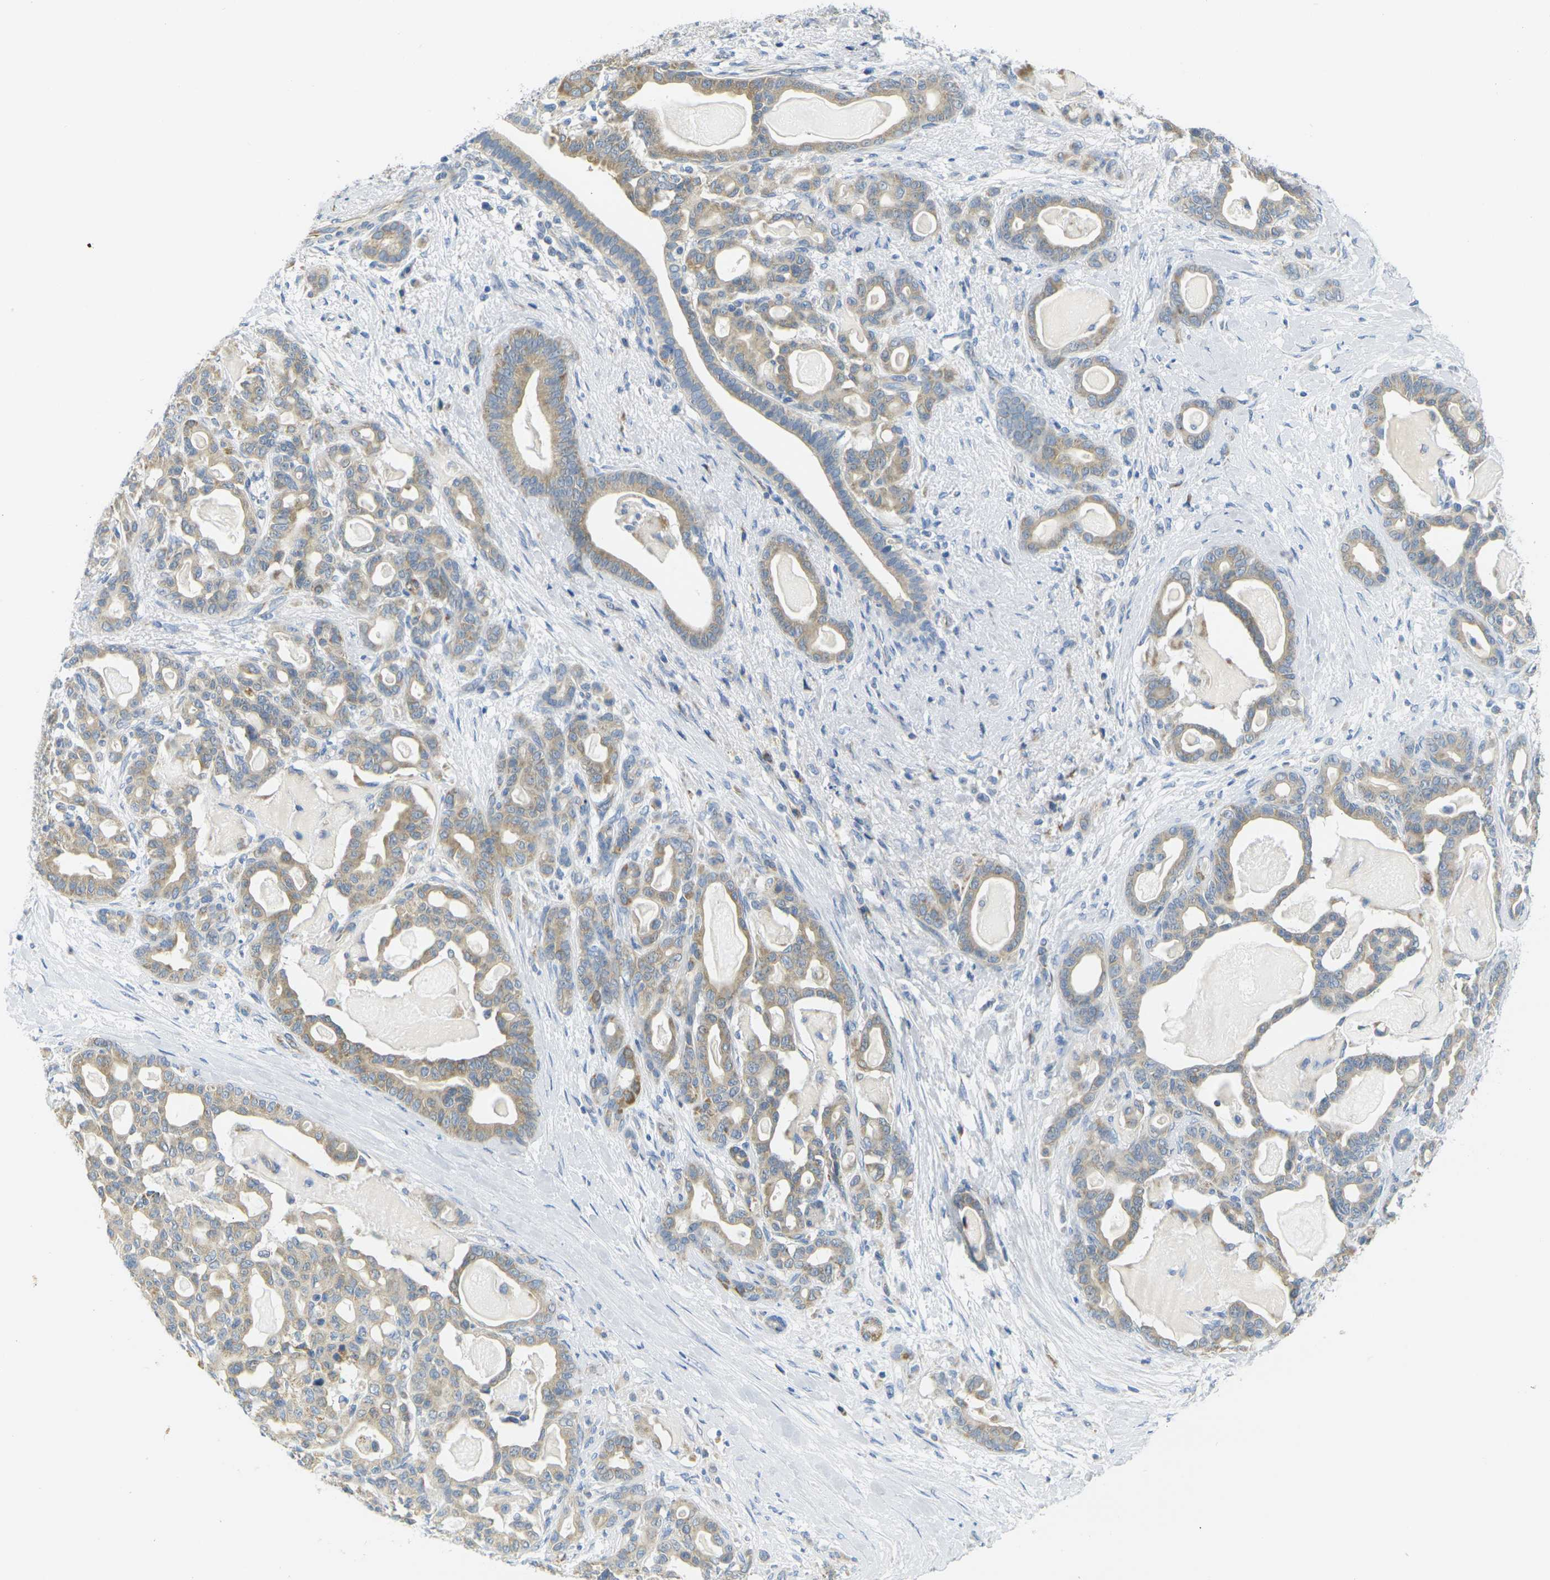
{"staining": {"intensity": "weak", "quantity": ">75%", "location": "cytoplasmic/membranous"}, "tissue": "pancreatic cancer", "cell_type": "Tumor cells", "image_type": "cancer", "snomed": [{"axis": "morphology", "description": "Adenocarcinoma, NOS"}, {"axis": "topography", "description": "Pancreas"}], "caption": "DAB (3,3'-diaminobenzidine) immunohistochemical staining of human pancreatic adenocarcinoma exhibits weak cytoplasmic/membranous protein staining in approximately >75% of tumor cells.", "gene": "PARD6B", "patient": {"sex": "male", "age": 63}}